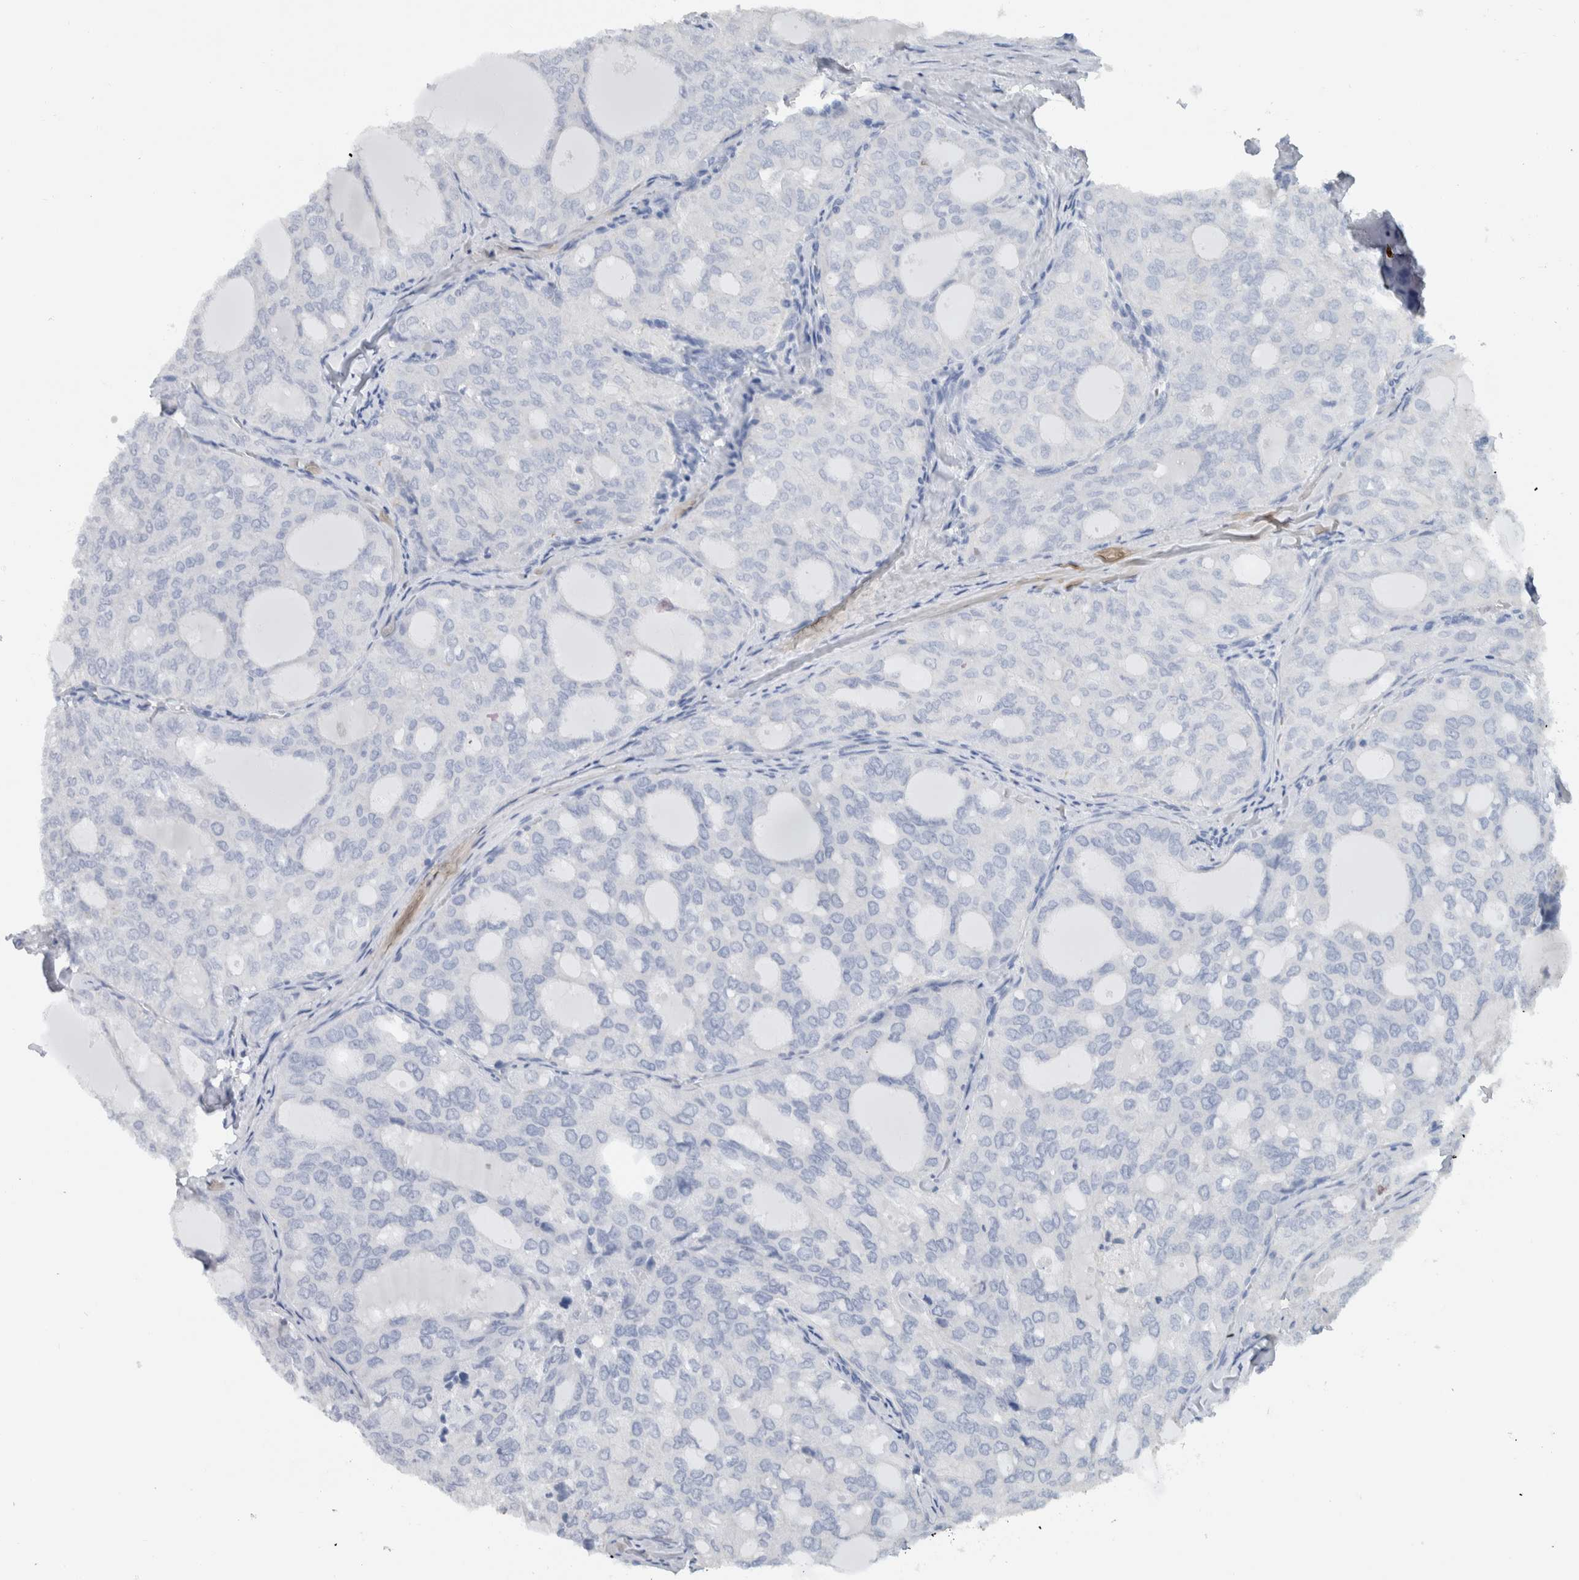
{"staining": {"intensity": "negative", "quantity": "none", "location": "none"}, "tissue": "thyroid cancer", "cell_type": "Tumor cells", "image_type": "cancer", "snomed": [{"axis": "morphology", "description": "Follicular adenoma carcinoma, NOS"}, {"axis": "topography", "description": "Thyroid gland"}], "caption": "Protein analysis of thyroid follicular adenoma carcinoma exhibits no significant expression in tumor cells.", "gene": "NEFM", "patient": {"sex": "male", "age": 75}}